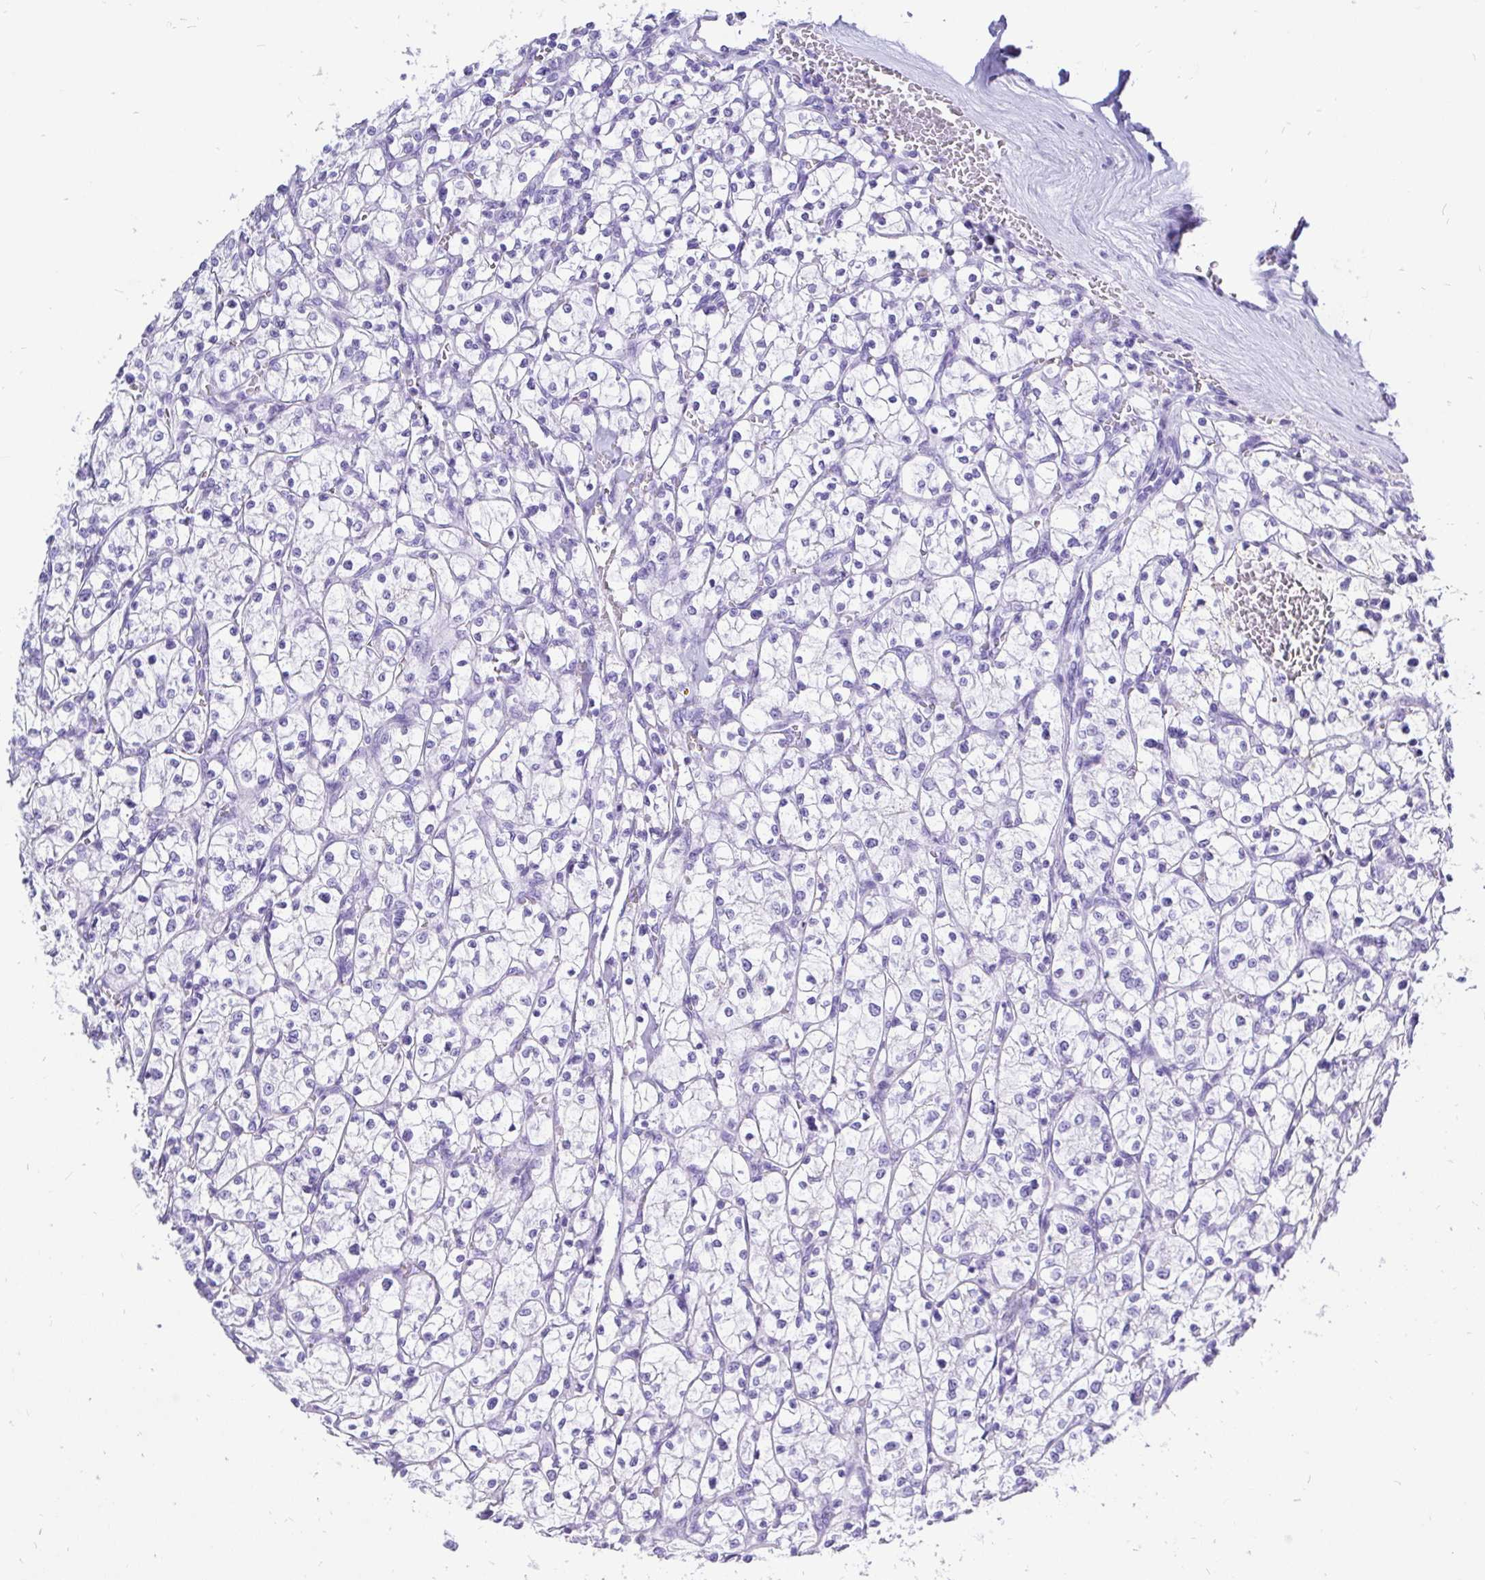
{"staining": {"intensity": "negative", "quantity": "none", "location": "none"}, "tissue": "renal cancer", "cell_type": "Tumor cells", "image_type": "cancer", "snomed": [{"axis": "morphology", "description": "Adenocarcinoma, NOS"}, {"axis": "topography", "description": "Kidney"}], "caption": "IHC photomicrograph of human adenocarcinoma (renal) stained for a protein (brown), which shows no staining in tumor cells.", "gene": "KRT13", "patient": {"sex": "female", "age": 64}}